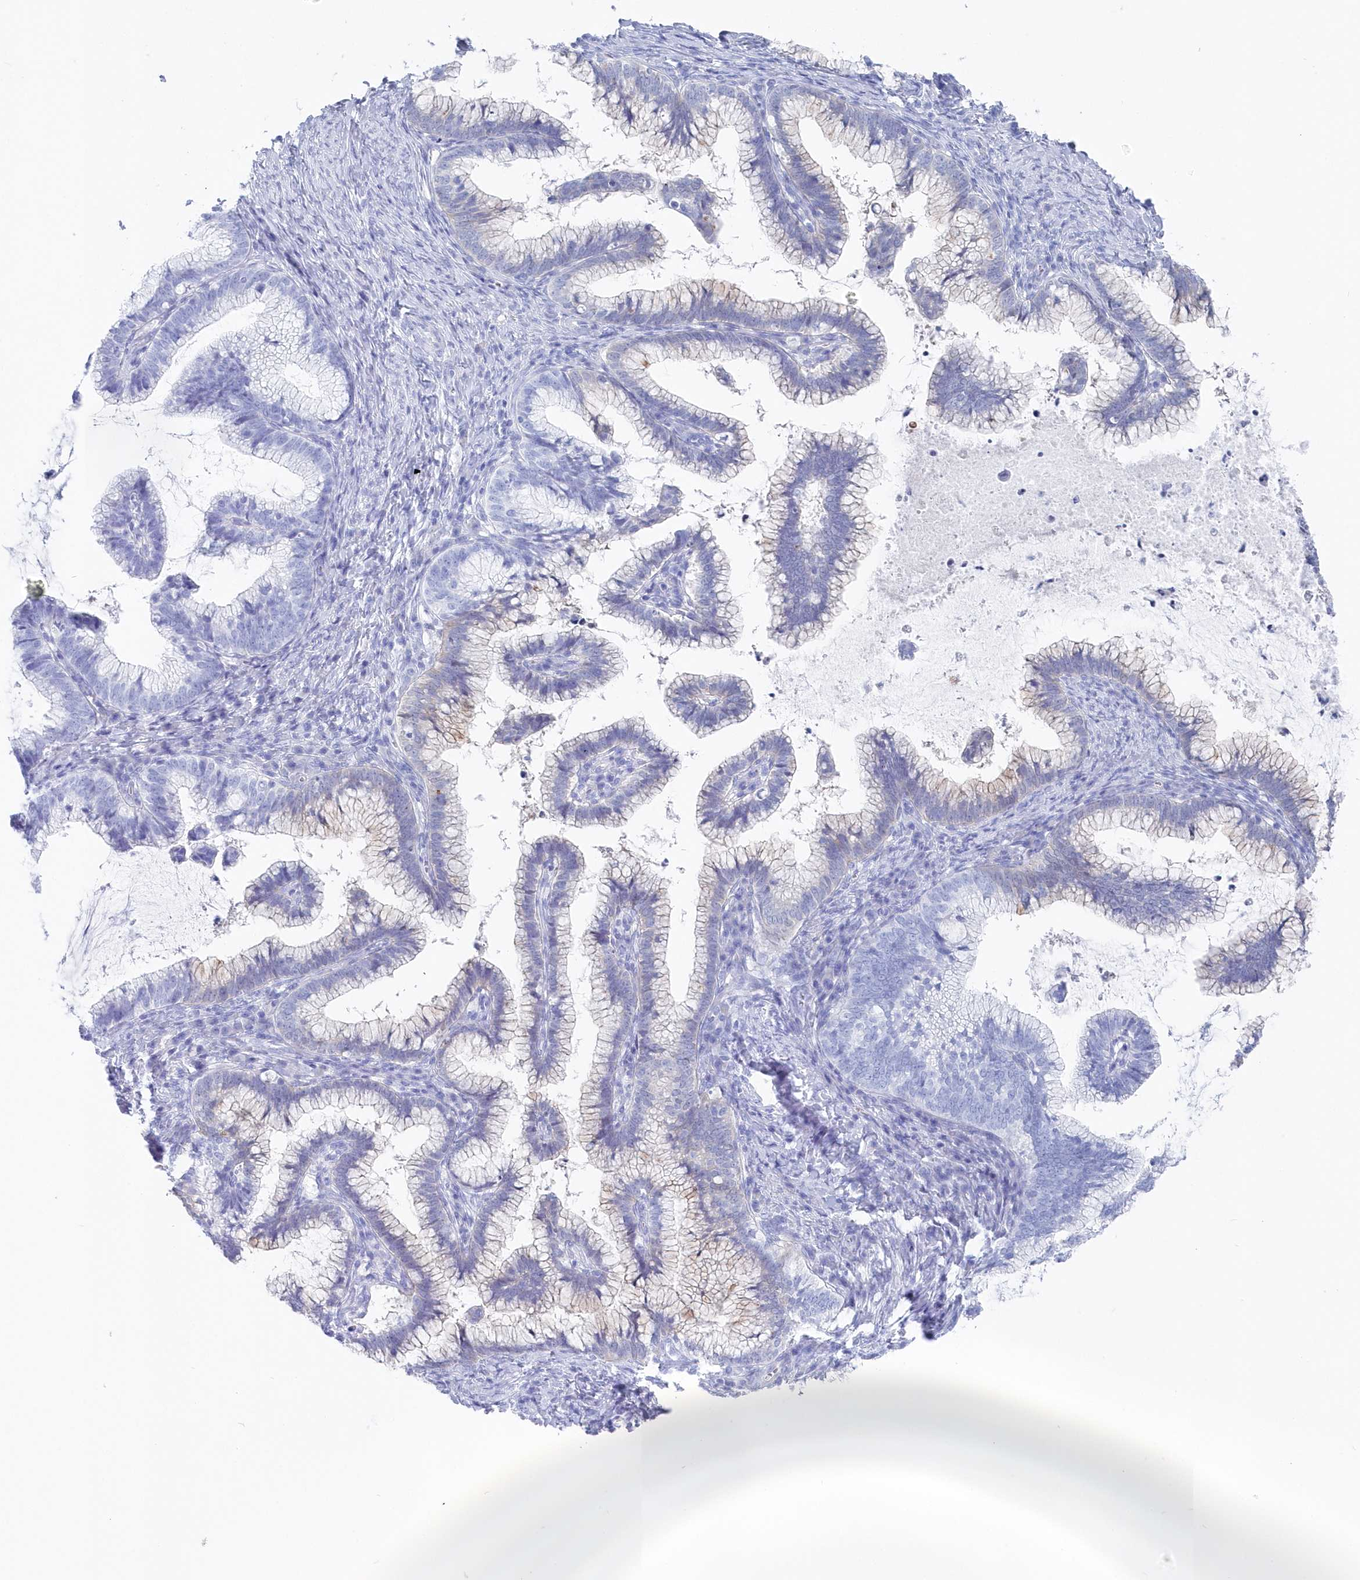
{"staining": {"intensity": "negative", "quantity": "none", "location": "none"}, "tissue": "cervical cancer", "cell_type": "Tumor cells", "image_type": "cancer", "snomed": [{"axis": "morphology", "description": "Adenocarcinoma, NOS"}, {"axis": "topography", "description": "Cervix"}], "caption": "Immunohistochemical staining of cervical cancer (adenocarcinoma) demonstrates no significant staining in tumor cells. (DAB immunohistochemistry (IHC), high magnification).", "gene": "CSNK1G2", "patient": {"sex": "female", "age": 36}}